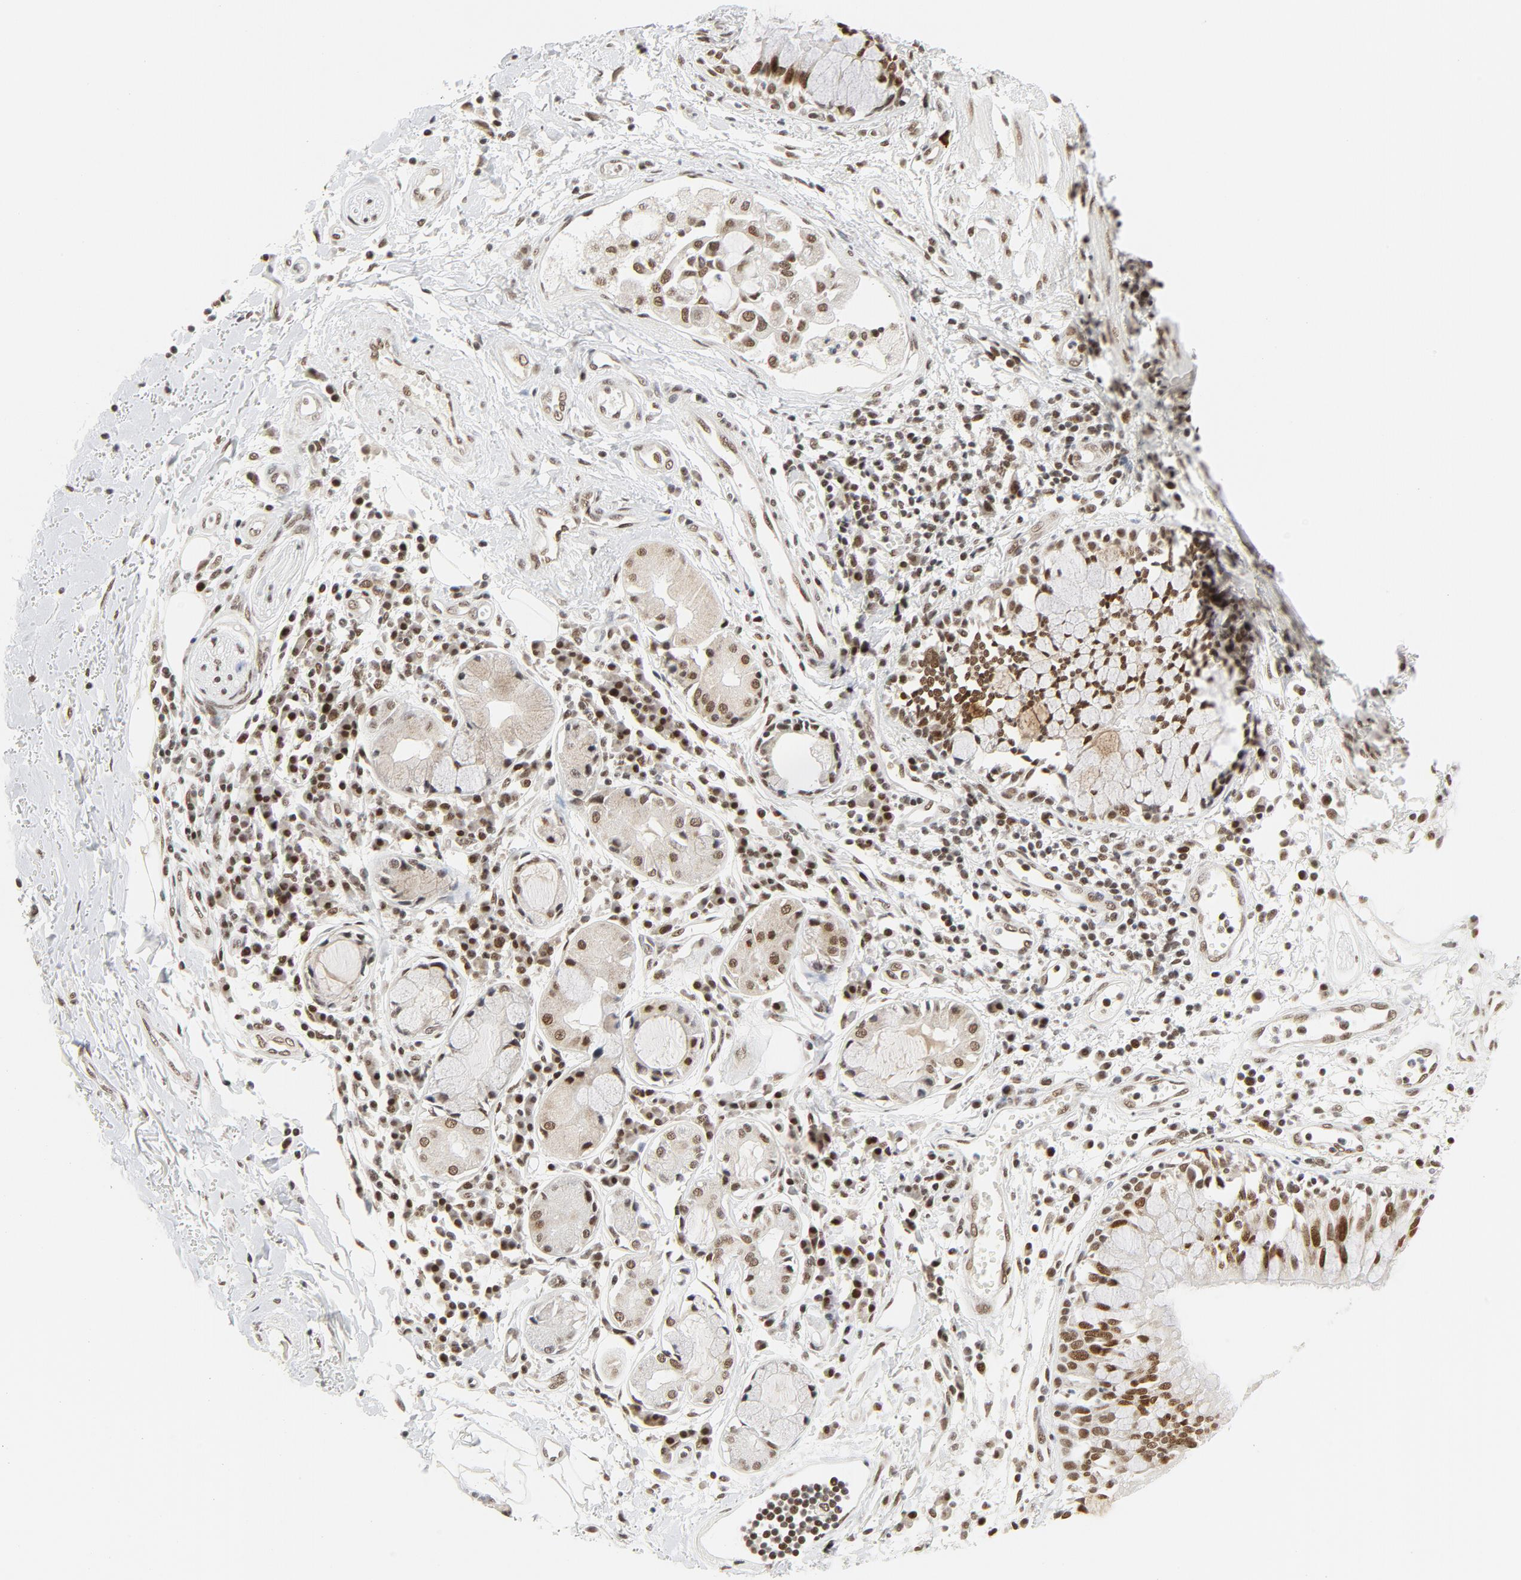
{"staining": {"intensity": "moderate", "quantity": ">75%", "location": "nuclear"}, "tissue": "adipose tissue", "cell_type": "Adipocytes", "image_type": "normal", "snomed": [{"axis": "morphology", "description": "Normal tissue, NOS"}, {"axis": "morphology", "description": "Adenocarcinoma, NOS"}, {"axis": "topography", "description": "Cartilage tissue"}, {"axis": "topography", "description": "Bronchus"}, {"axis": "topography", "description": "Lung"}], "caption": "Protein positivity by IHC exhibits moderate nuclear expression in approximately >75% of adipocytes in benign adipose tissue. (Stains: DAB (3,3'-diaminobenzidine) in brown, nuclei in blue, Microscopy: brightfield microscopy at high magnification).", "gene": "ERCC1", "patient": {"sex": "female", "age": 67}}